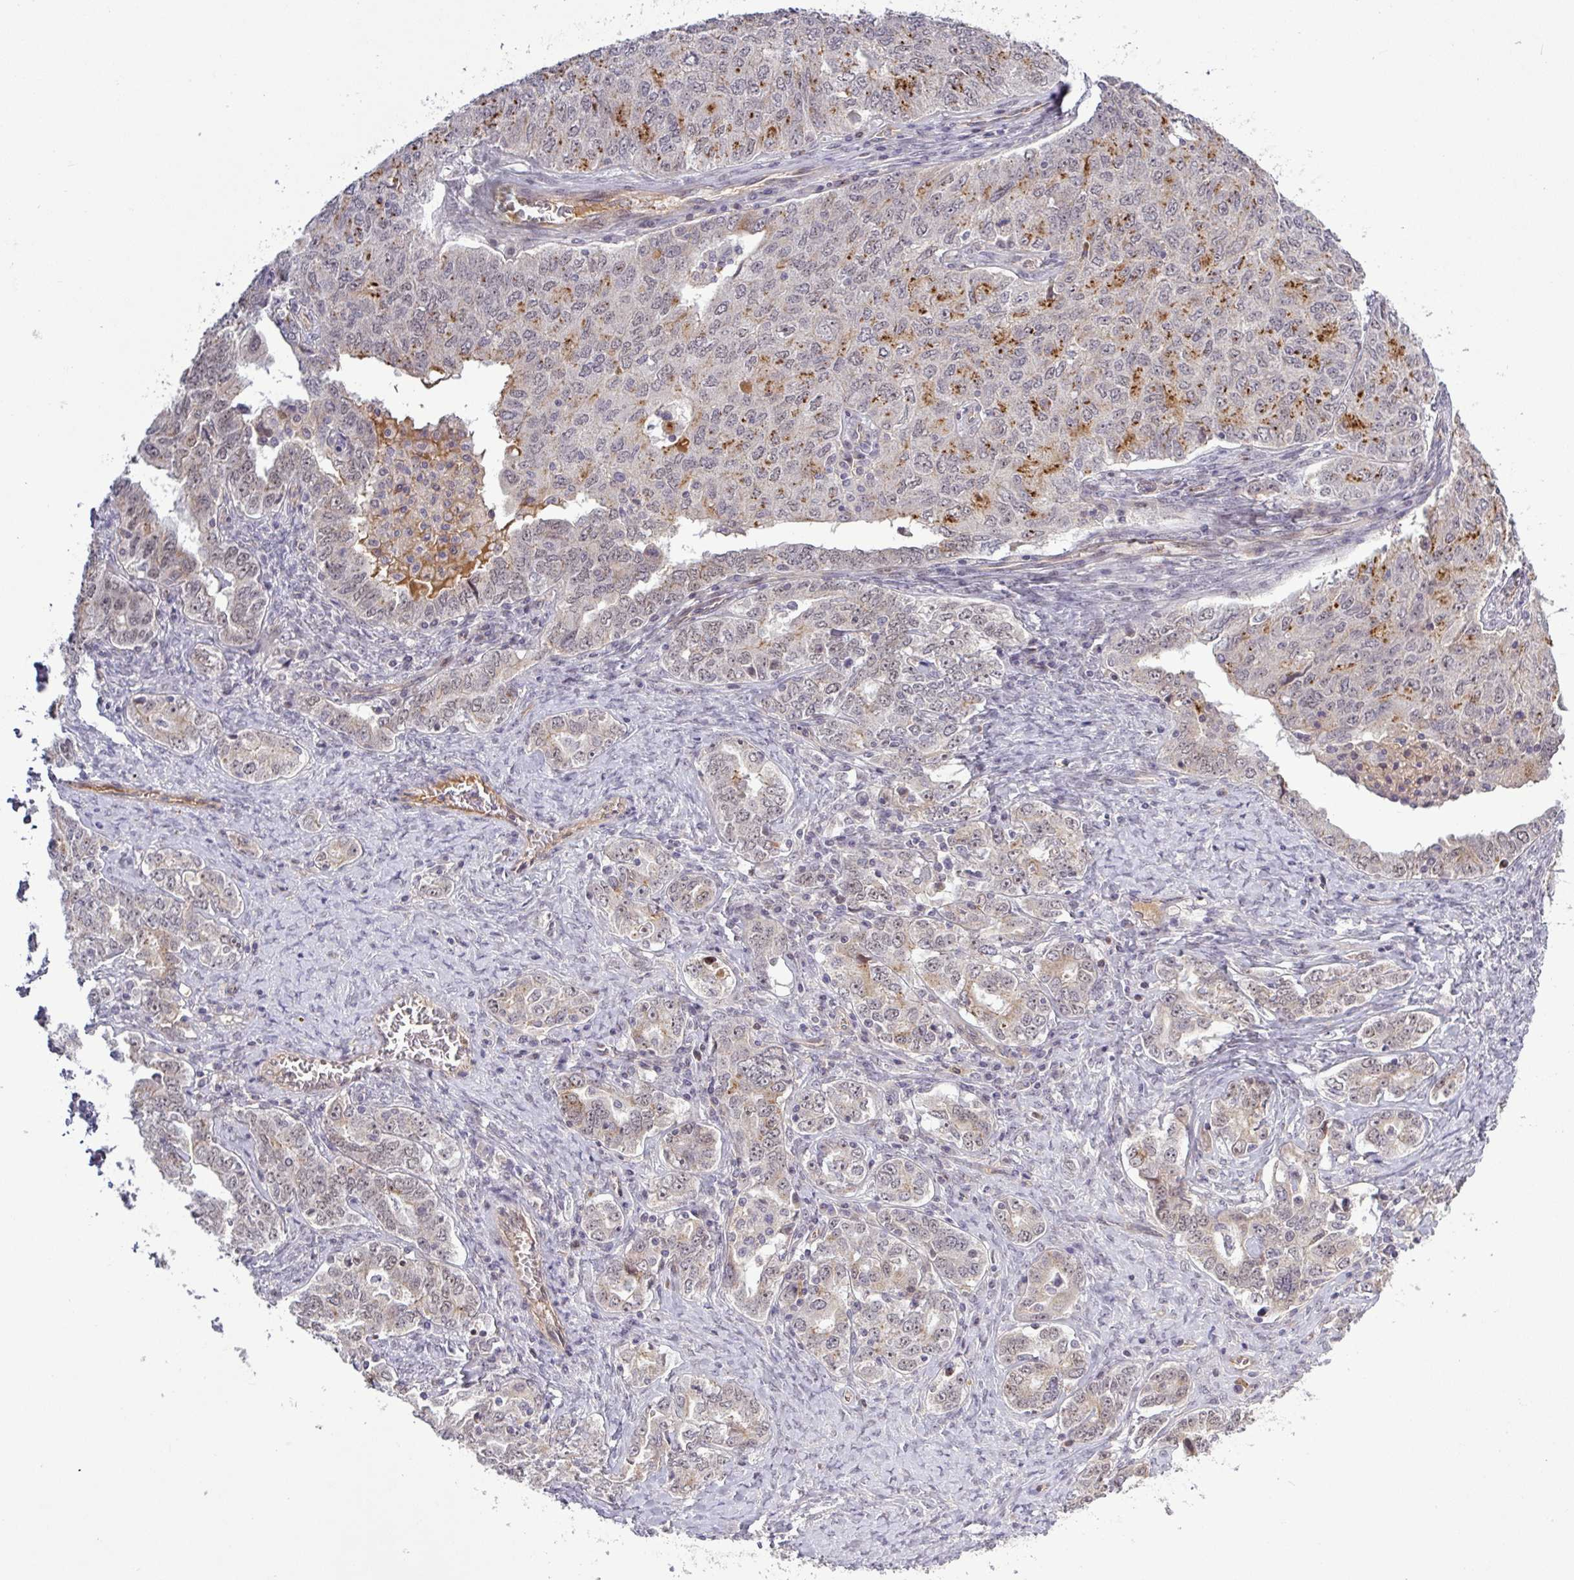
{"staining": {"intensity": "moderate", "quantity": "<25%", "location": "cytoplasmic/membranous"}, "tissue": "ovarian cancer", "cell_type": "Tumor cells", "image_type": "cancer", "snomed": [{"axis": "morphology", "description": "Carcinoma, endometroid"}, {"axis": "topography", "description": "Ovary"}], "caption": "Immunohistochemistry photomicrograph of neoplastic tissue: human ovarian cancer (endometroid carcinoma) stained using immunohistochemistry displays low levels of moderate protein expression localized specifically in the cytoplasmic/membranous of tumor cells, appearing as a cytoplasmic/membranous brown color.", "gene": "PCDH1", "patient": {"sex": "female", "age": 62}}